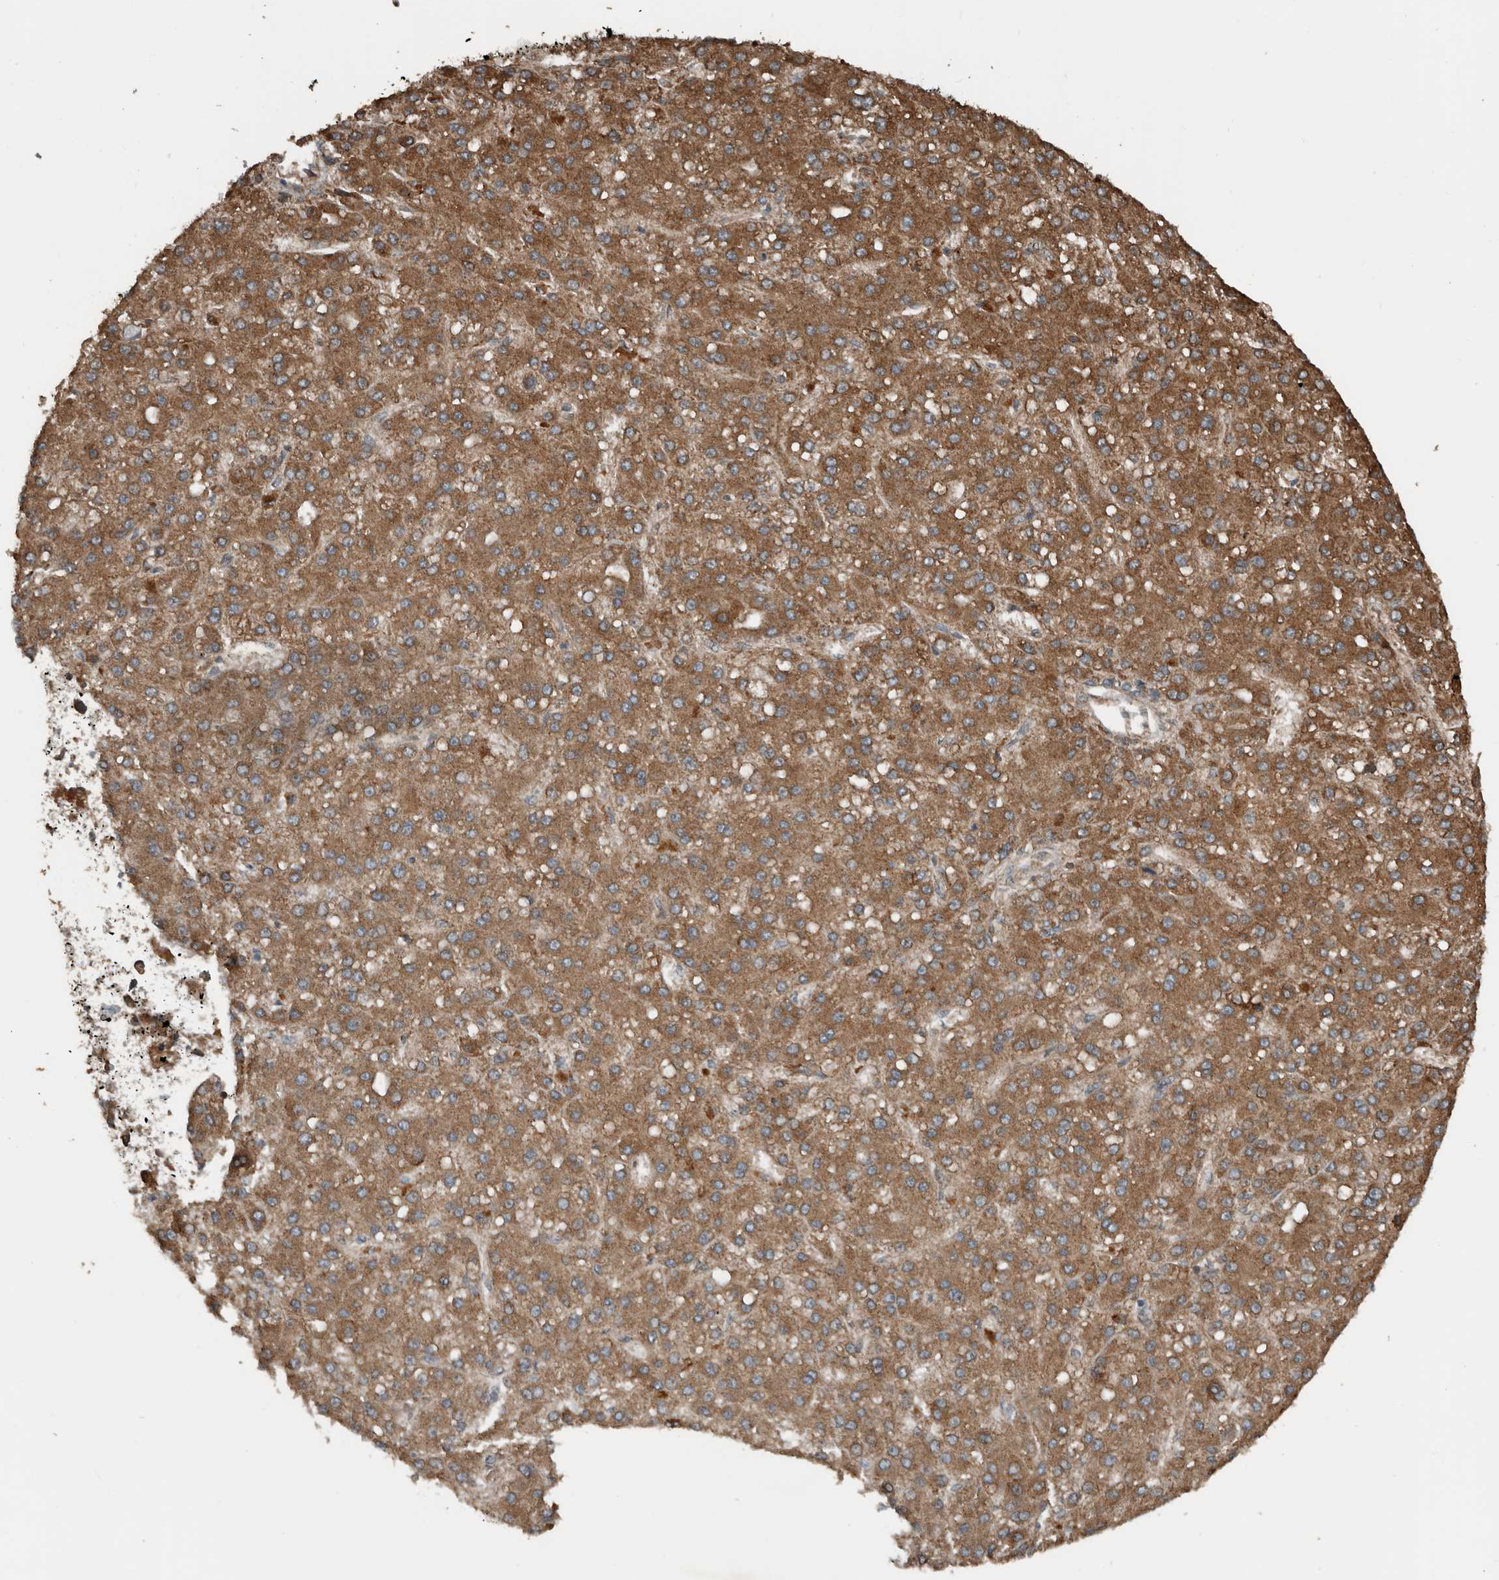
{"staining": {"intensity": "strong", "quantity": ">75%", "location": "cytoplasmic/membranous"}, "tissue": "liver cancer", "cell_type": "Tumor cells", "image_type": "cancer", "snomed": [{"axis": "morphology", "description": "Carcinoma, Hepatocellular, NOS"}, {"axis": "topography", "description": "Liver"}], "caption": "Protein staining of liver cancer (hepatocellular carcinoma) tissue displays strong cytoplasmic/membranous staining in about >75% of tumor cells.", "gene": "RNF207", "patient": {"sex": "male", "age": 67}}